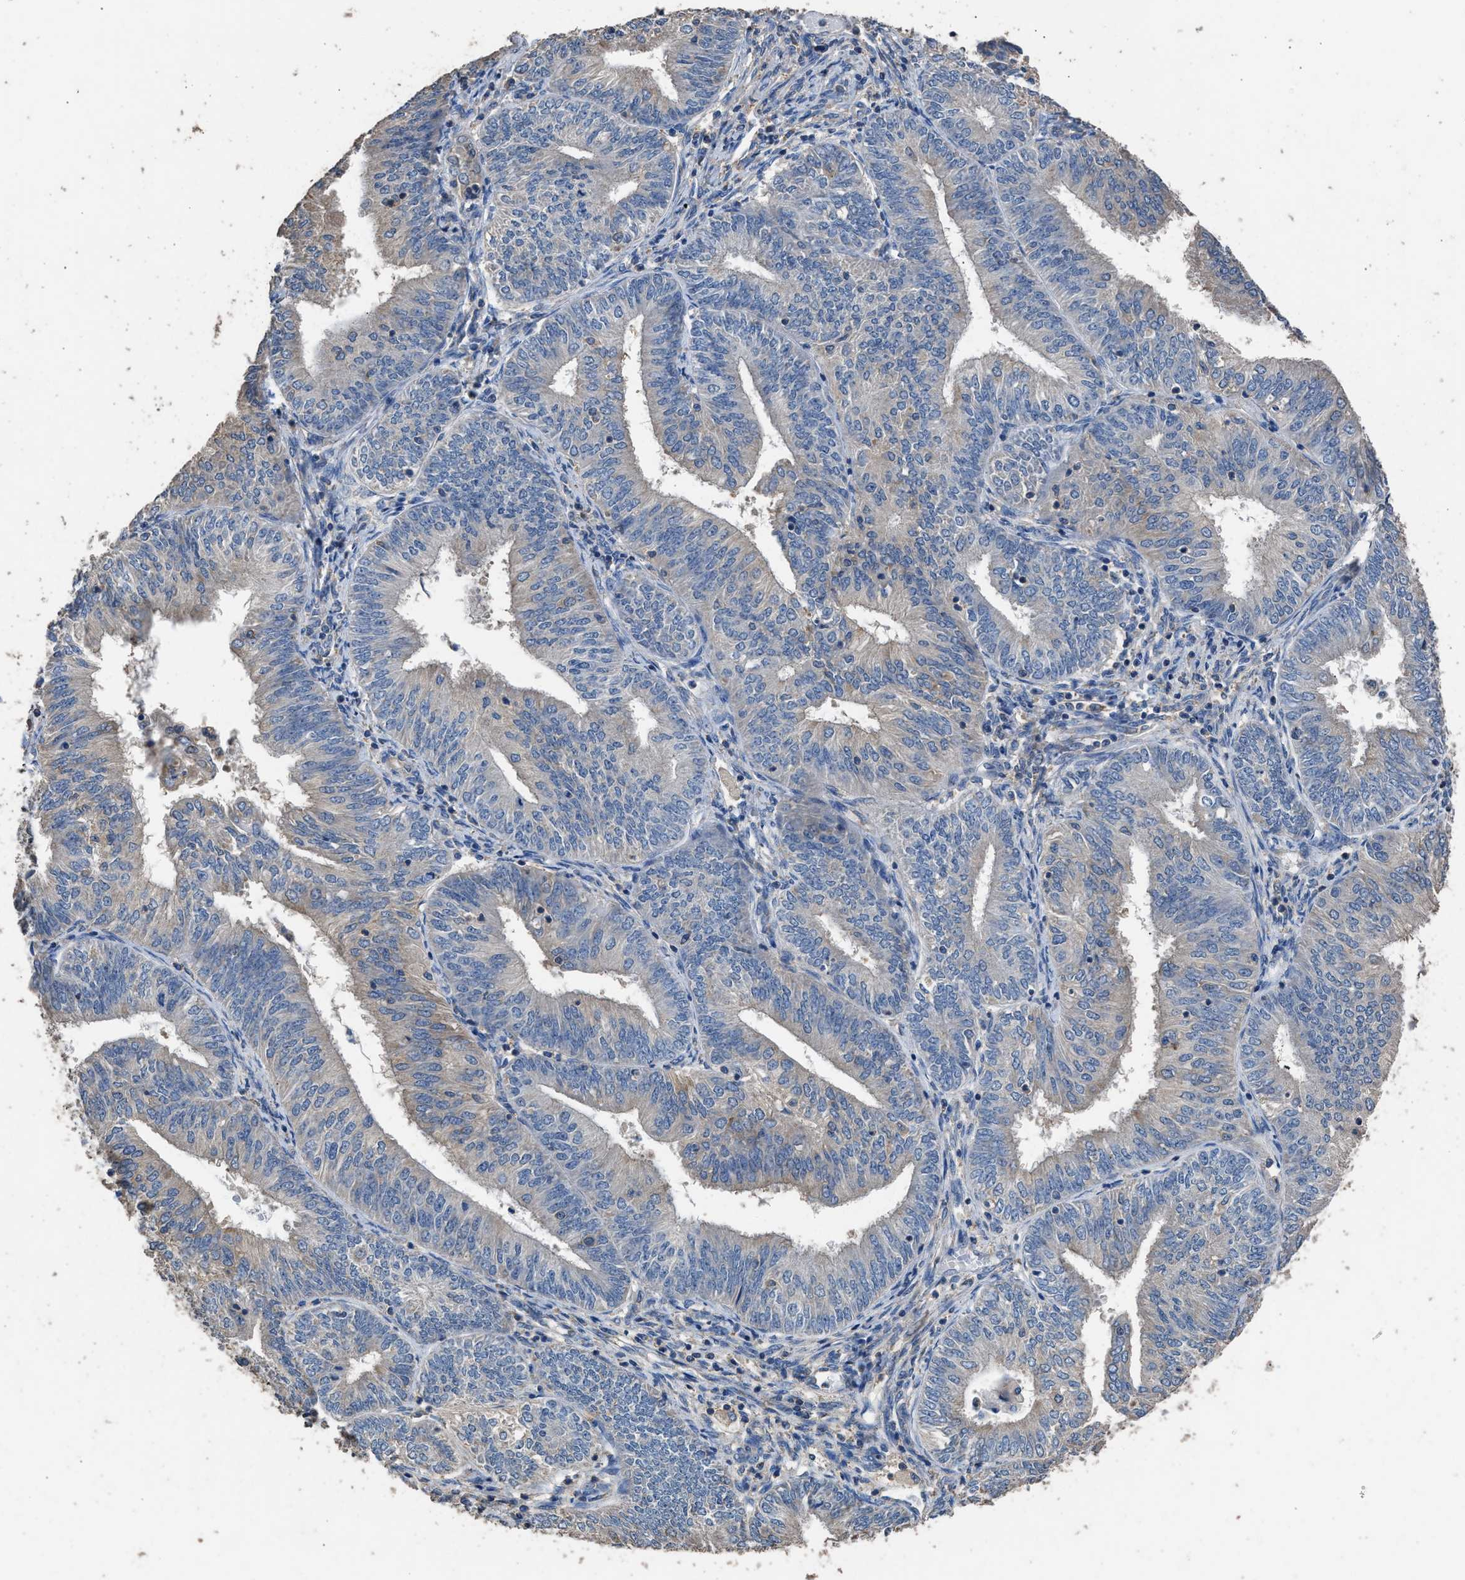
{"staining": {"intensity": "weak", "quantity": "<25%", "location": "cytoplasmic/membranous"}, "tissue": "endometrial cancer", "cell_type": "Tumor cells", "image_type": "cancer", "snomed": [{"axis": "morphology", "description": "Adenocarcinoma, NOS"}, {"axis": "topography", "description": "Endometrium"}], "caption": "Immunohistochemistry (IHC) image of neoplastic tissue: human adenocarcinoma (endometrial) stained with DAB displays no significant protein positivity in tumor cells.", "gene": "ITSN1", "patient": {"sex": "female", "age": 58}}